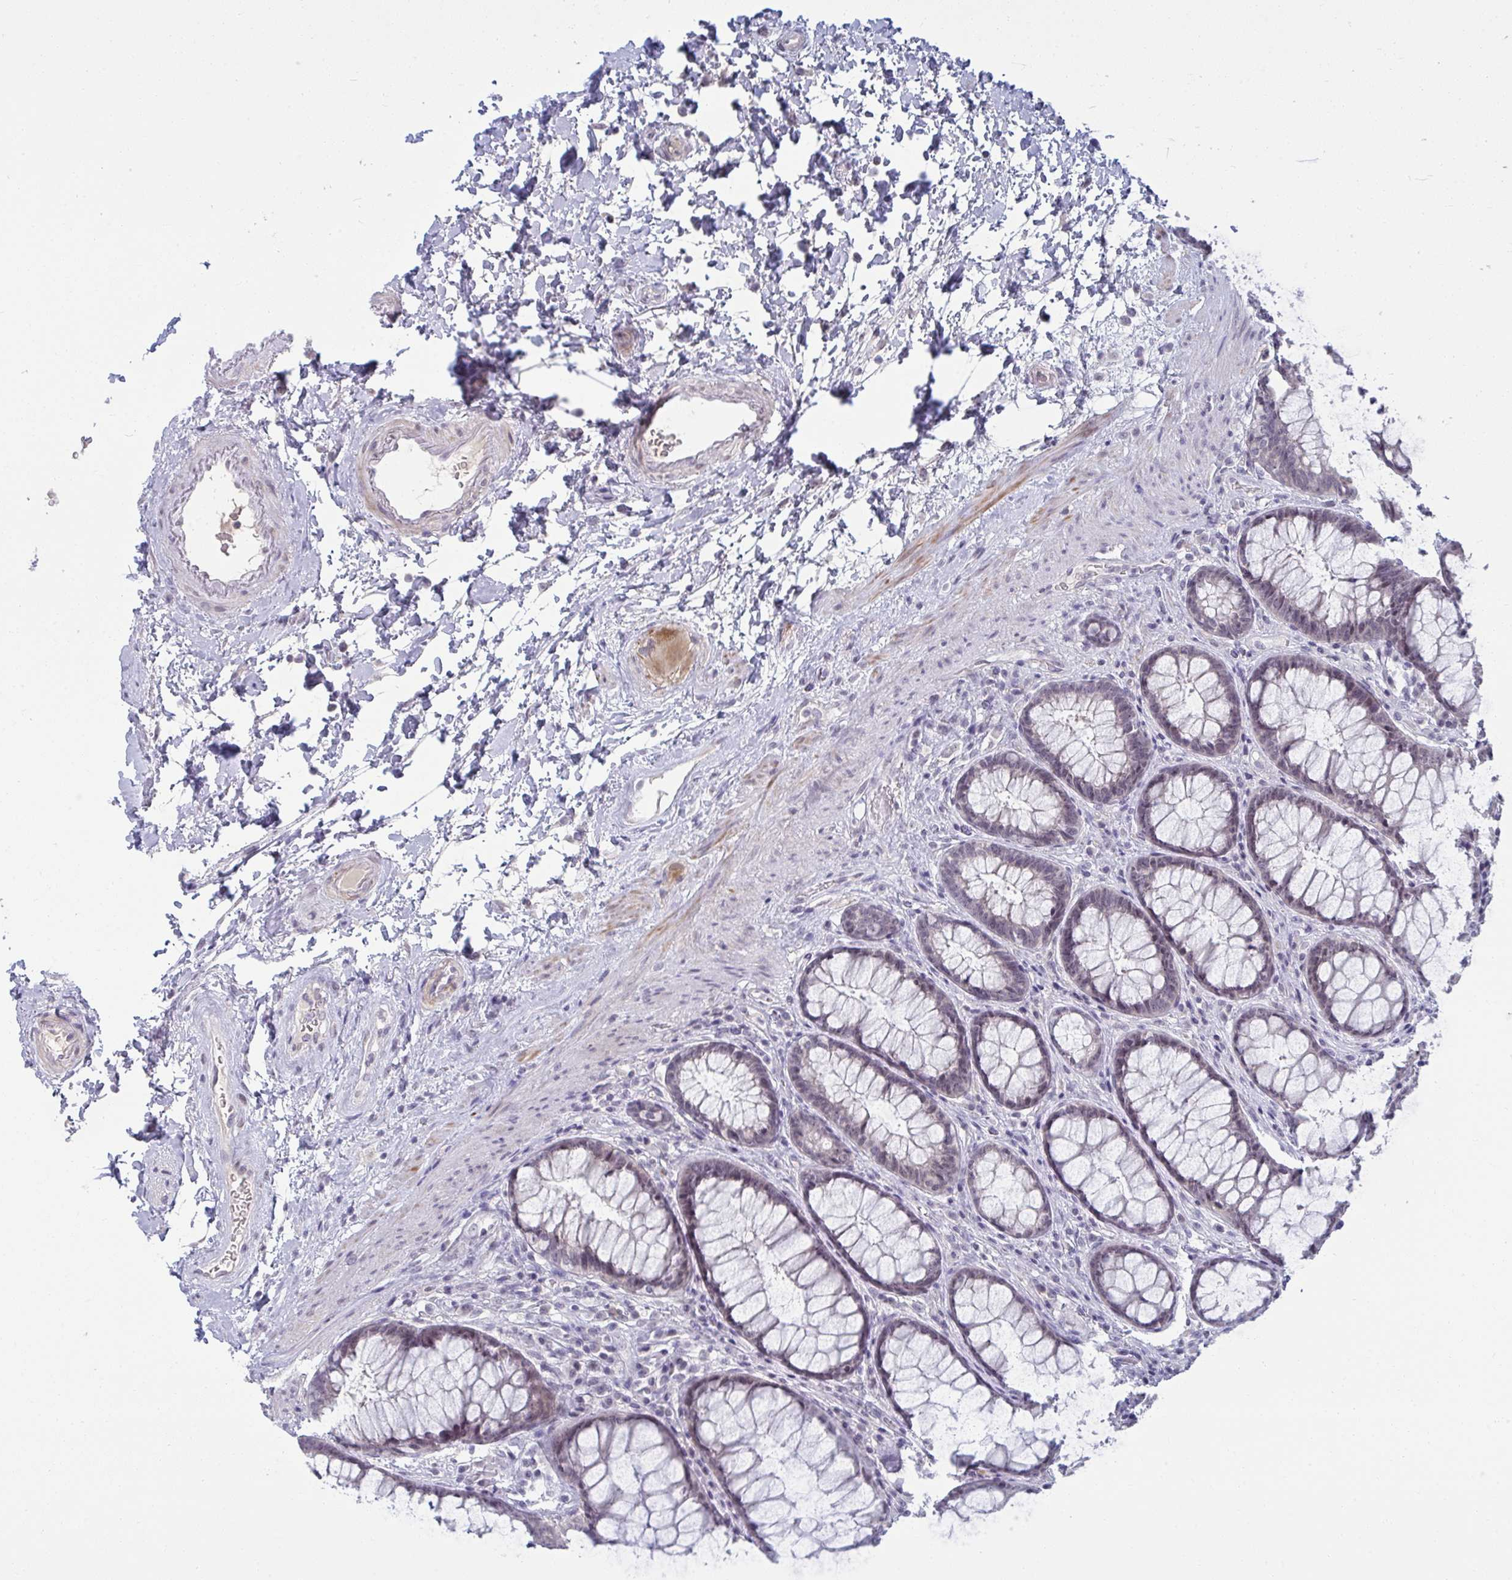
{"staining": {"intensity": "negative", "quantity": "none", "location": "none"}, "tissue": "rectum", "cell_type": "Glandular cells", "image_type": "normal", "snomed": [{"axis": "morphology", "description": "Normal tissue, NOS"}, {"axis": "topography", "description": "Rectum"}], "caption": "Glandular cells are negative for brown protein staining in benign rectum. Brightfield microscopy of immunohistochemistry stained with DAB (3,3'-diaminobenzidine) (brown) and hematoxylin (blue), captured at high magnification.", "gene": "RNASEH1", "patient": {"sex": "male", "age": 72}}